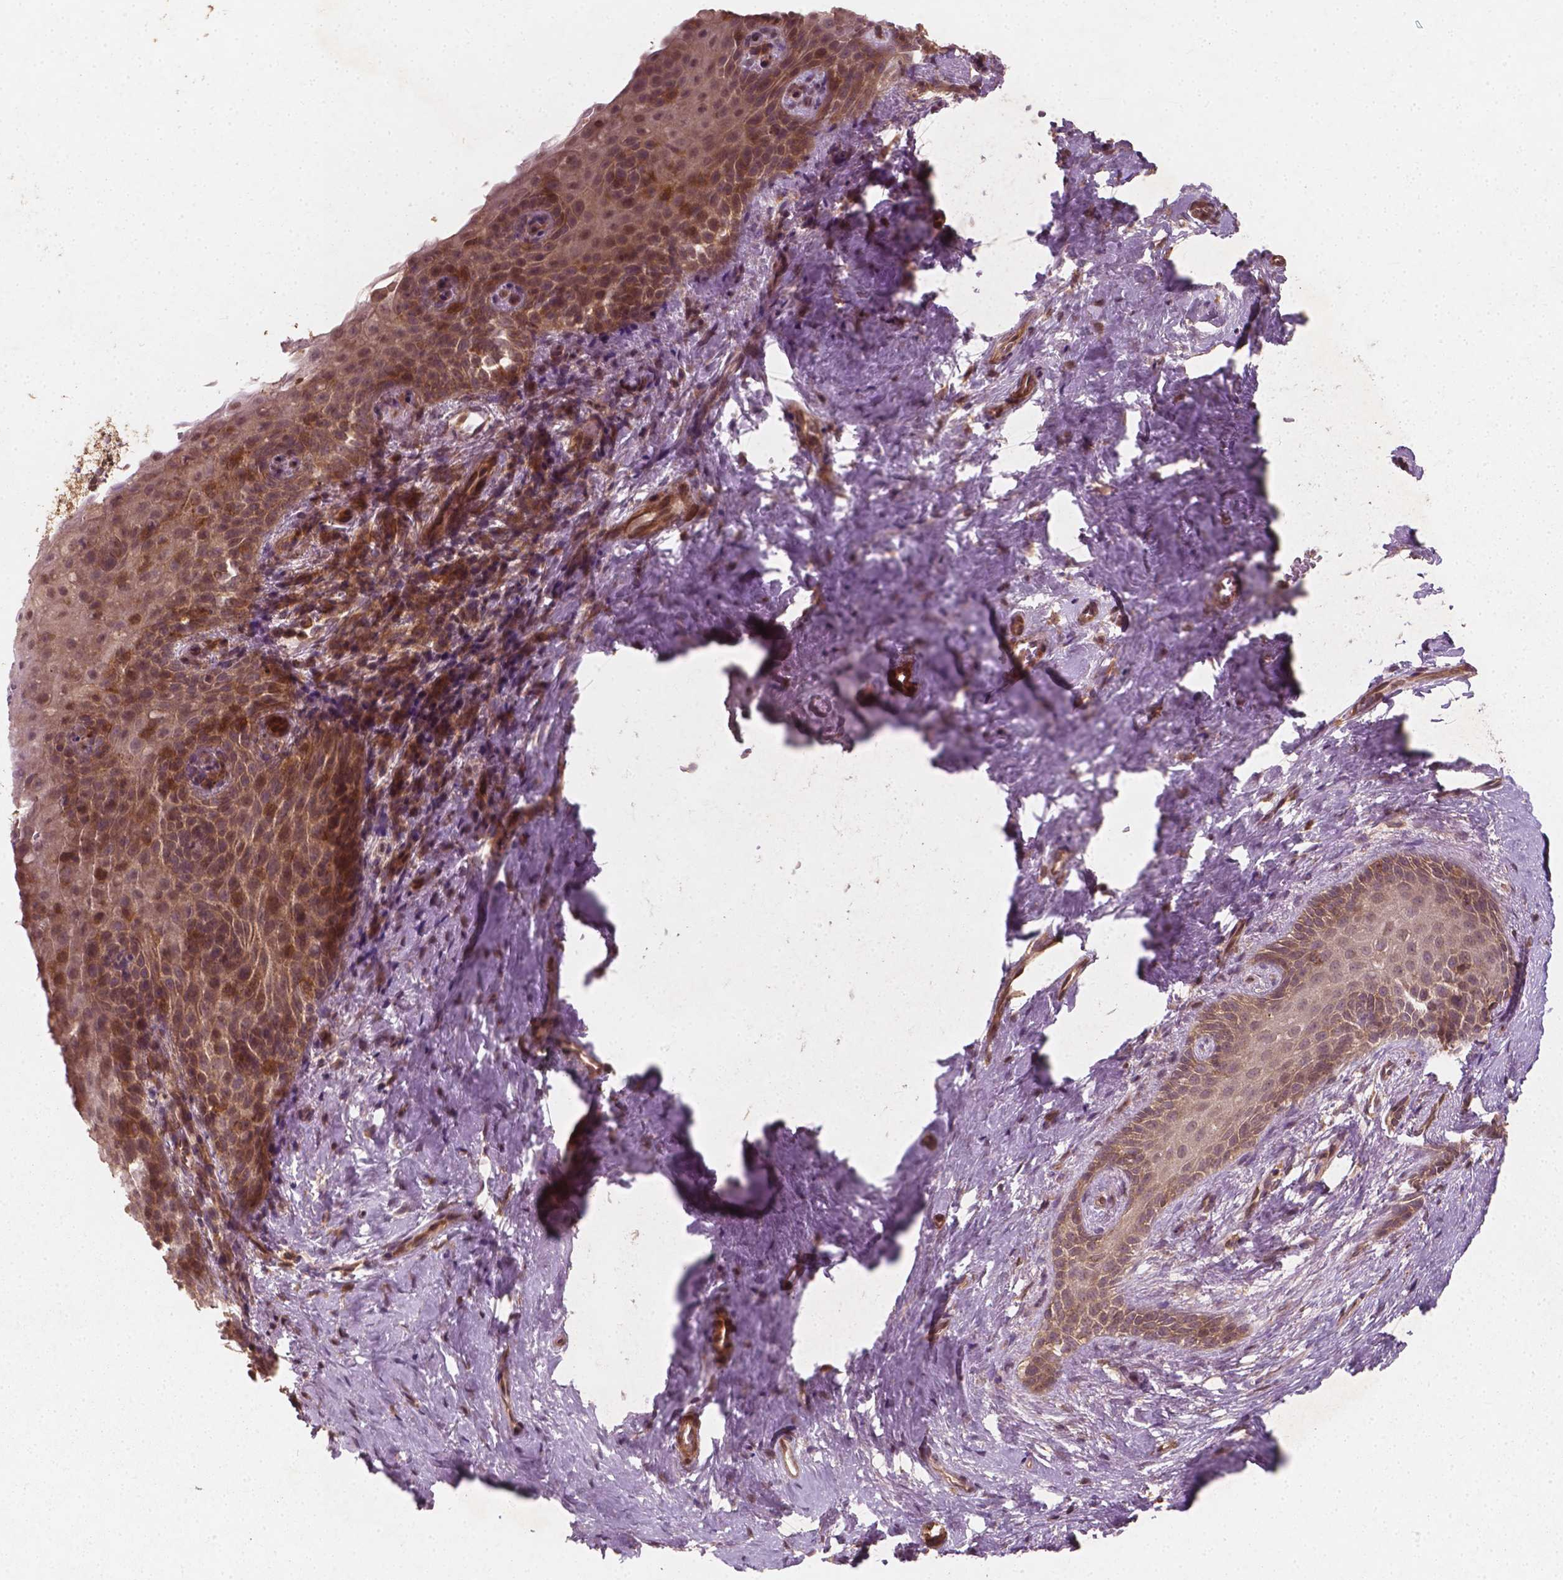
{"staining": {"intensity": "weak", "quantity": ">75%", "location": "cytoplasmic/membranous,nuclear"}, "tissue": "skin", "cell_type": "Epidermal cells", "image_type": "normal", "snomed": [{"axis": "morphology", "description": "Normal tissue, NOS"}, {"axis": "topography", "description": "Anal"}], "caption": "A histopathology image showing weak cytoplasmic/membranous,nuclear staining in approximately >75% of epidermal cells in benign skin, as visualized by brown immunohistochemical staining.", "gene": "CYFIP1", "patient": {"sex": "female", "age": 46}}